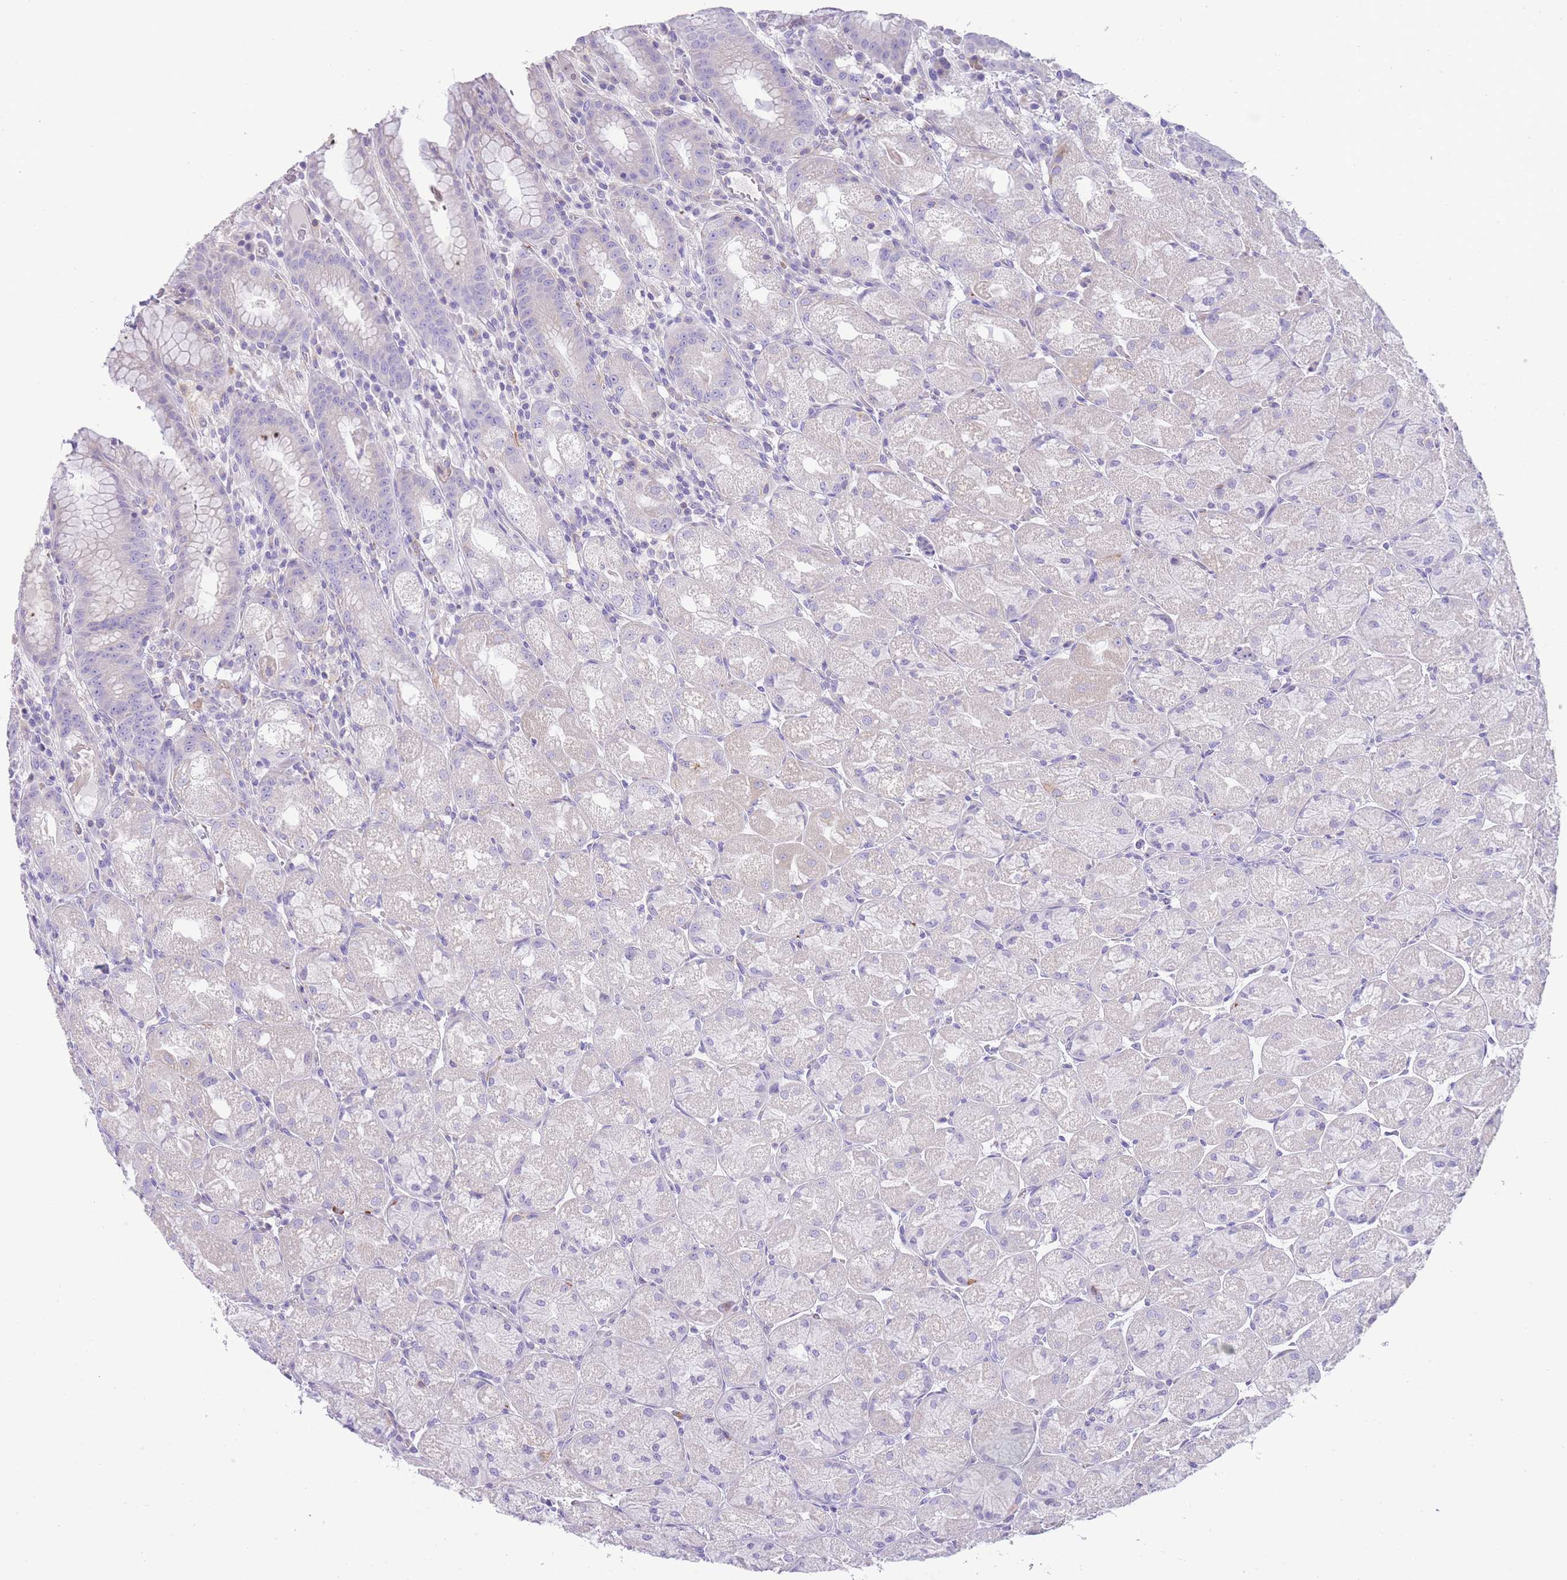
{"staining": {"intensity": "weak", "quantity": "<25%", "location": "cytoplasmic/membranous"}, "tissue": "stomach", "cell_type": "Glandular cells", "image_type": "normal", "snomed": [{"axis": "morphology", "description": "Normal tissue, NOS"}, {"axis": "topography", "description": "Stomach, upper"}], "caption": "This is an immunohistochemistry micrograph of normal human stomach. There is no expression in glandular cells.", "gene": "ENSG00000289258", "patient": {"sex": "male", "age": 52}}